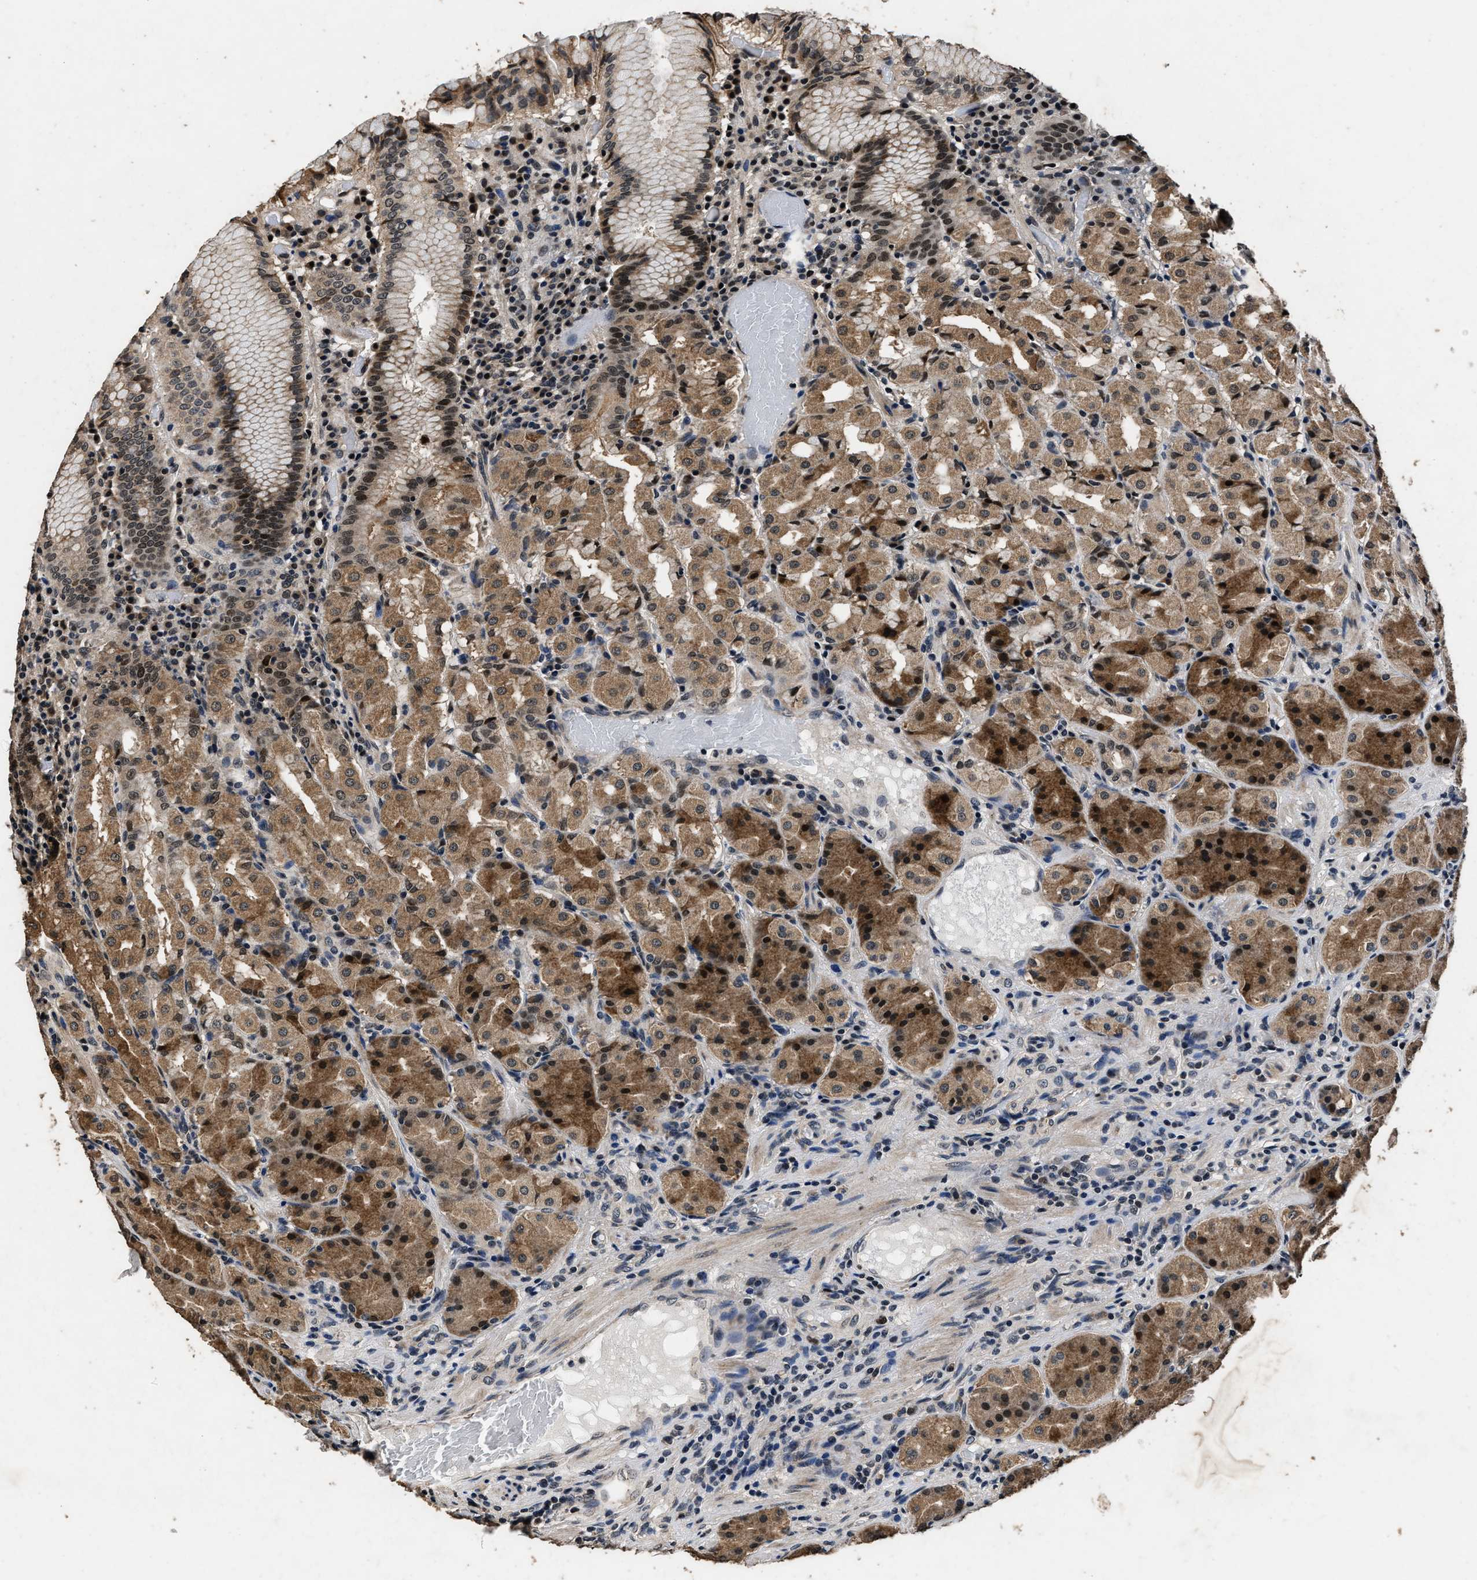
{"staining": {"intensity": "moderate", "quantity": ">75%", "location": "cytoplasmic/membranous,nuclear"}, "tissue": "stomach", "cell_type": "Glandular cells", "image_type": "normal", "snomed": [{"axis": "morphology", "description": "Normal tissue, NOS"}, {"axis": "topography", "description": "Stomach"}, {"axis": "topography", "description": "Stomach, lower"}], "caption": "Glandular cells reveal medium levels of moderate cytoplasmic/membranous,nuclear staining in about >75% of cells in unremarkable human stomach.", "gene": "CSTF1", "patient": {"sex": "female", "age": 56}}